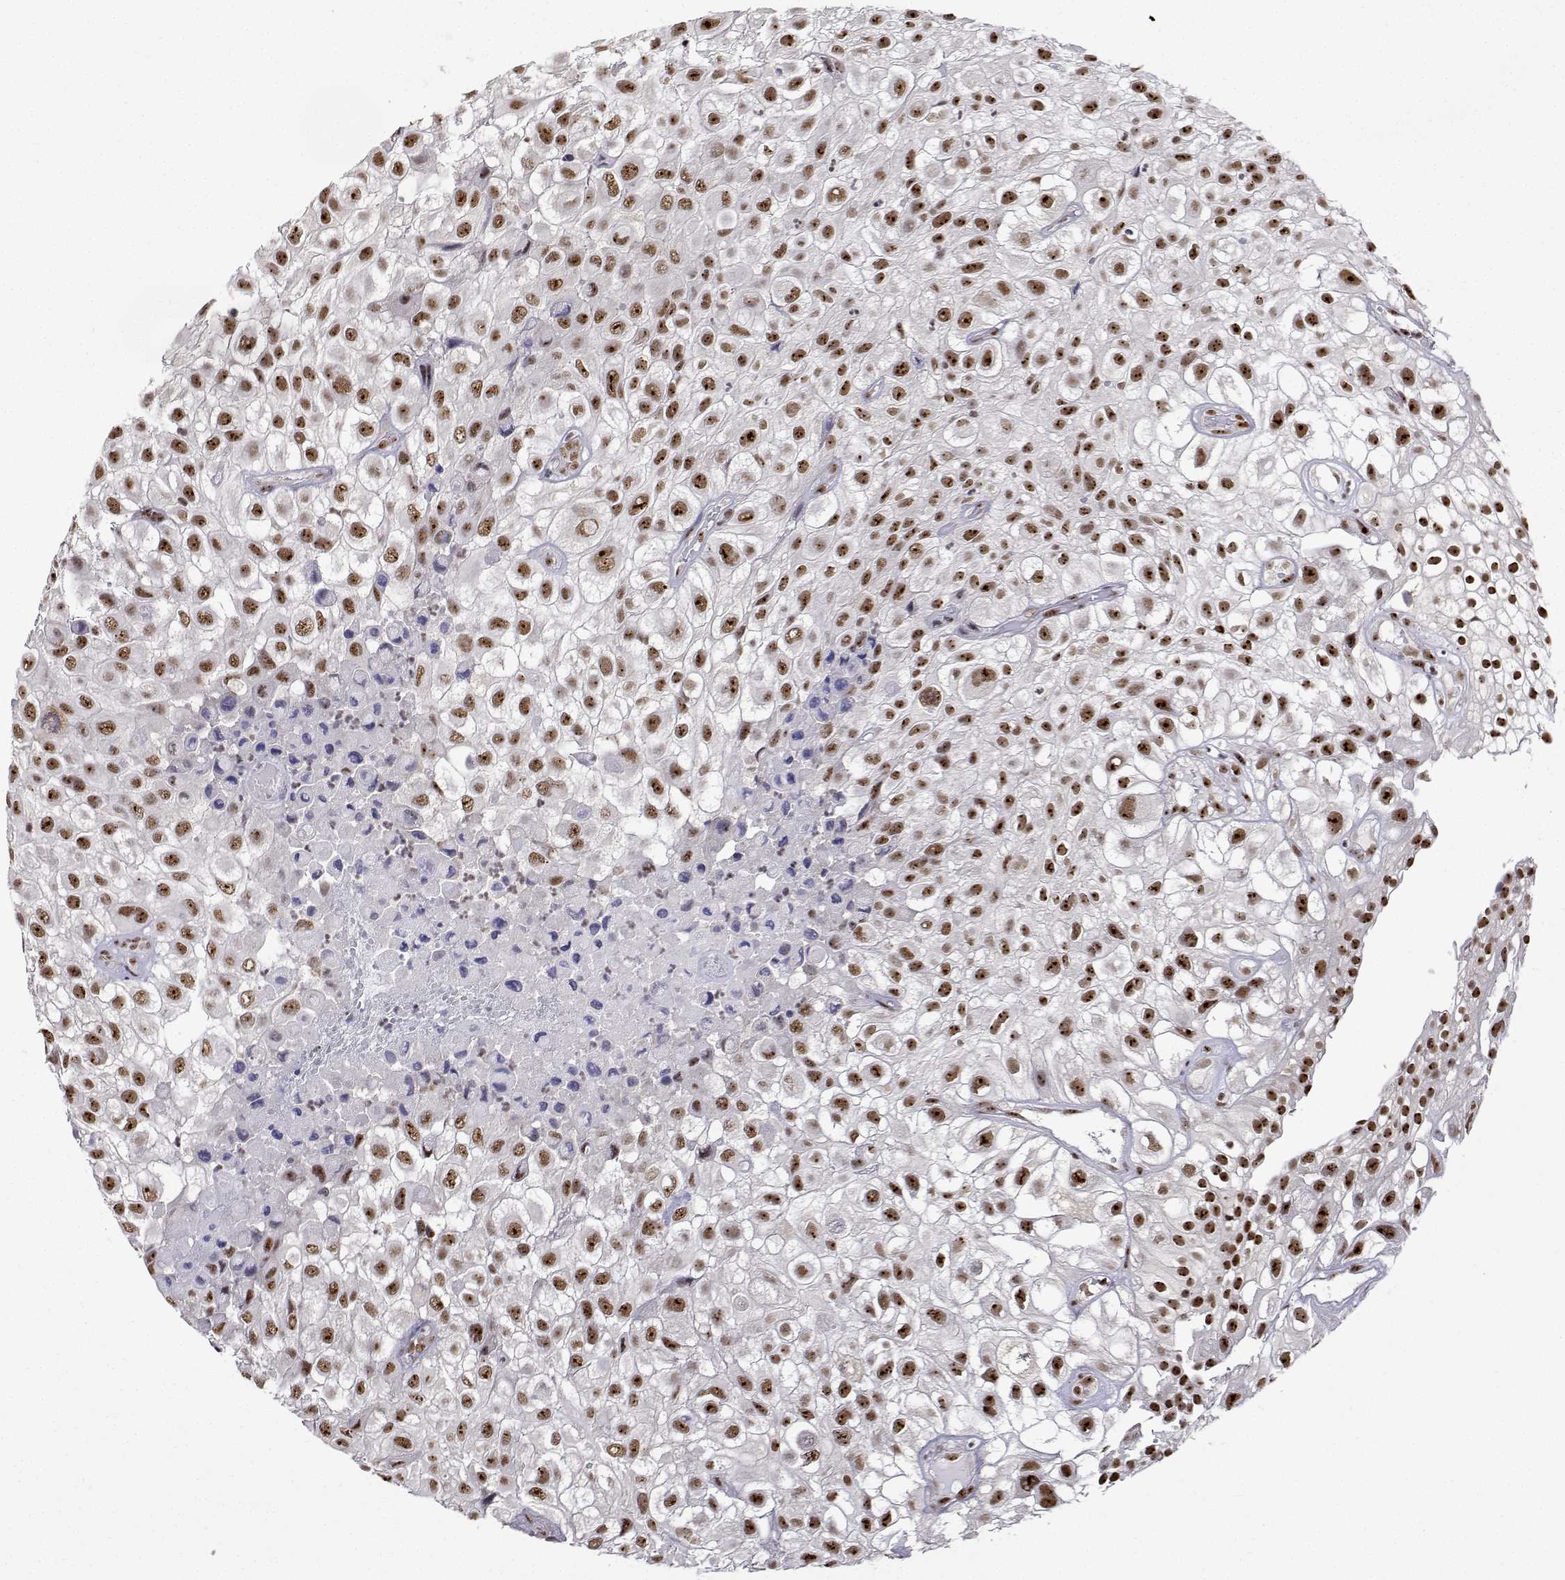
{"staining": {"intensity": "strong", "quantity": ">75%", "location": "nuclear"}, "tissue": "urothelial cancer", "cell_type": "Tumor cells", "image_type": "cancer", "snomed": [{"axis": "morphology", "description": "Urothelial carcinoma, High grade"}, {"axis": "topography", "description": "Urinary bladder"}], "caption": "Protein analysis of high-grade urothelial carcinoma tissue exhibits strong nuclear positivity in about >75% of tumor cells.", "gene": "ADAR", "patient": {"sex": "male", "age": 56}}